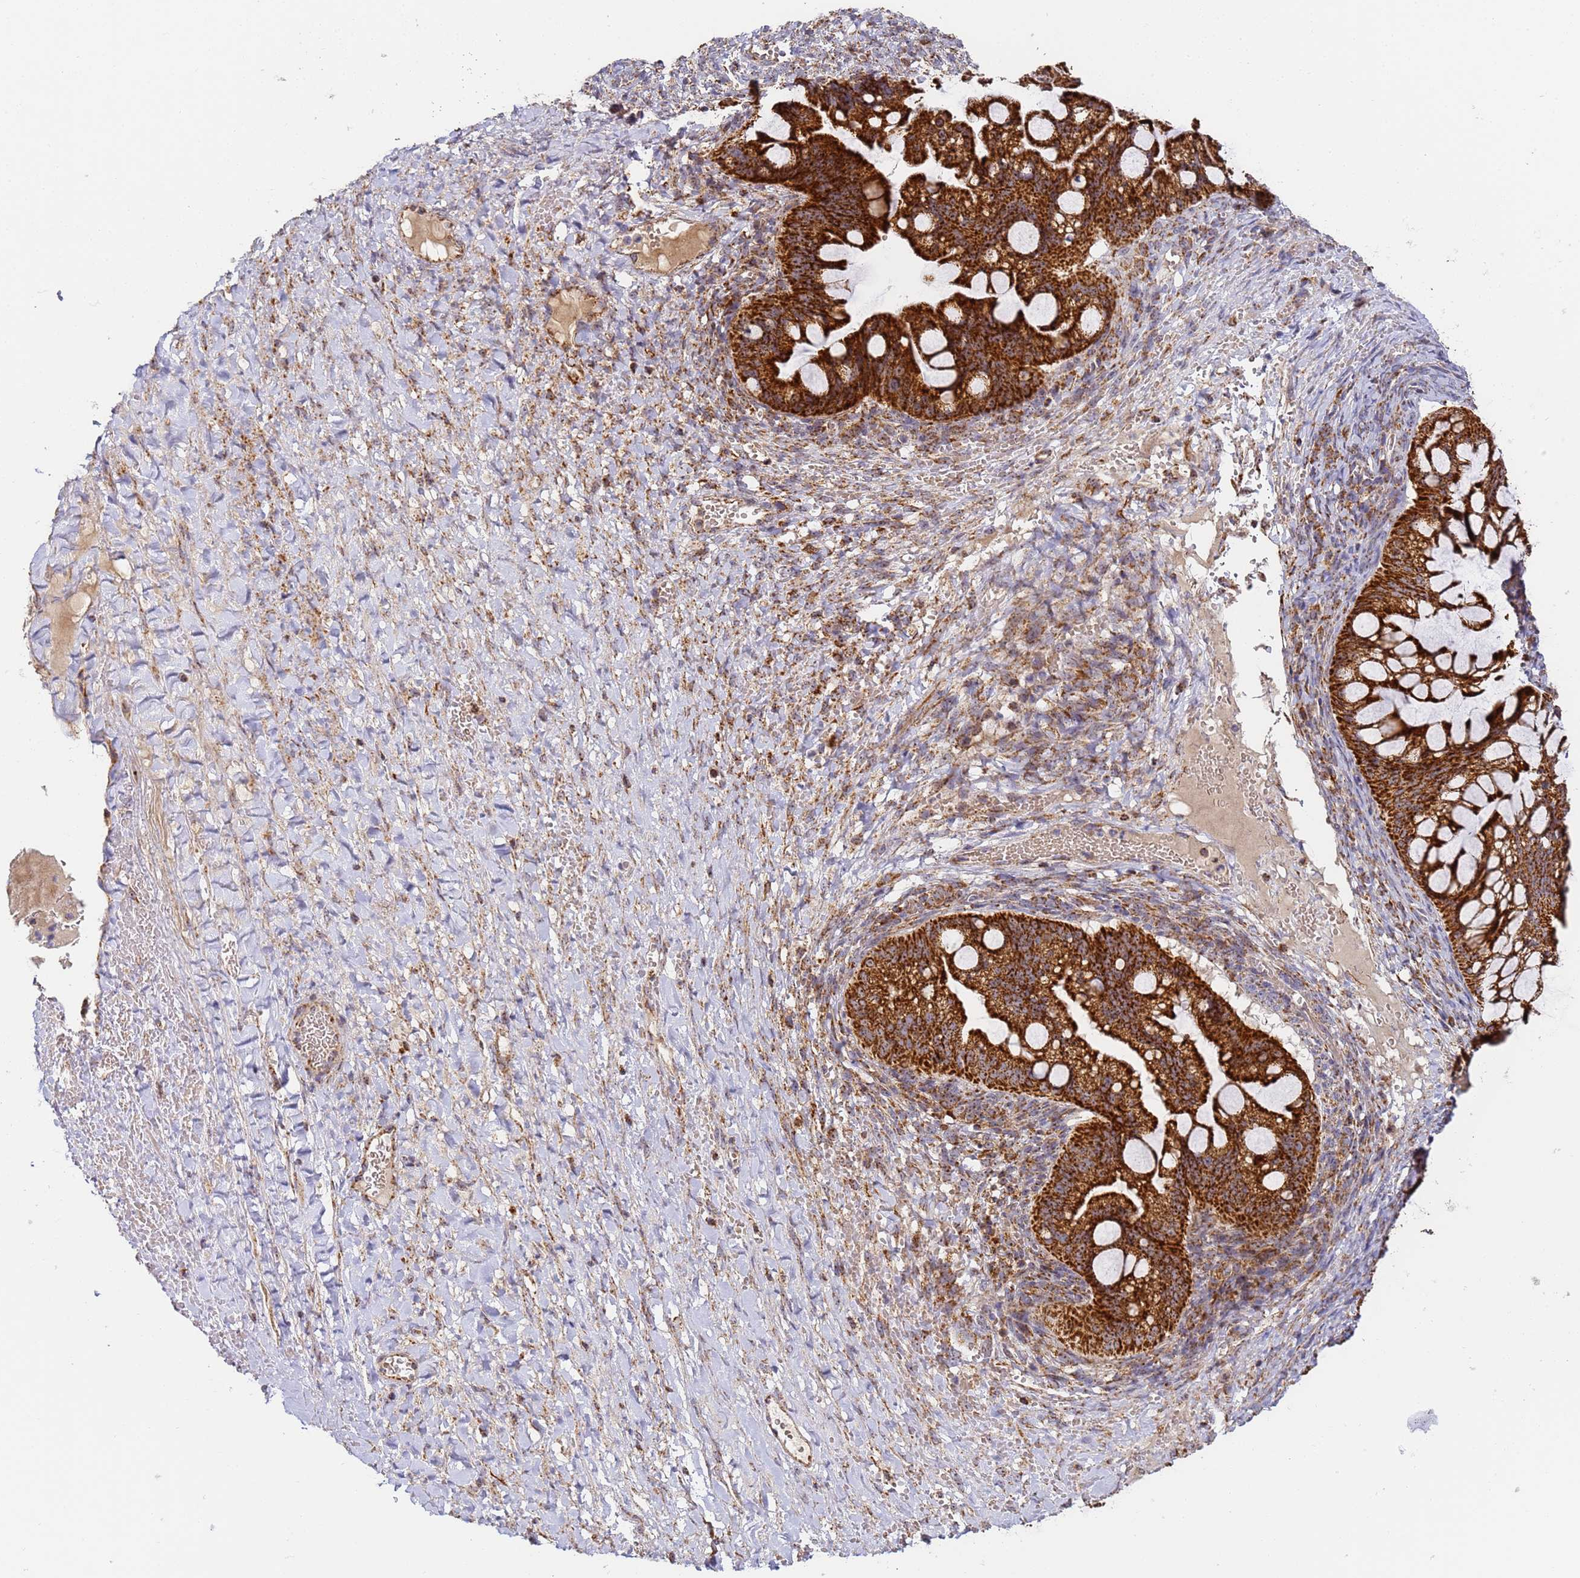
{"staining": {"intensity": "strong", "quantity": ">75%", "location": "cytoplasmic/membranous"}, "tissue": "ovarian cancer", "cell_type": "Tumor cells", "image_type": "cancer", "snomed": [{"axis": "morphology", "description": "Cystadenocarcinoma, mucinous, NOS"}, {"axis": "topography", "description": "Ovary"}], "caption": "Ovarian cancer (mucinous cystadenocarcinoma) was stained to show a protein in brown. There is high levels of strong cytoplasmic/membranous staining in approximately >75% of tumor cells.", "gene": "FRG2C", "patient": {"sex": "female", "age": 73}}